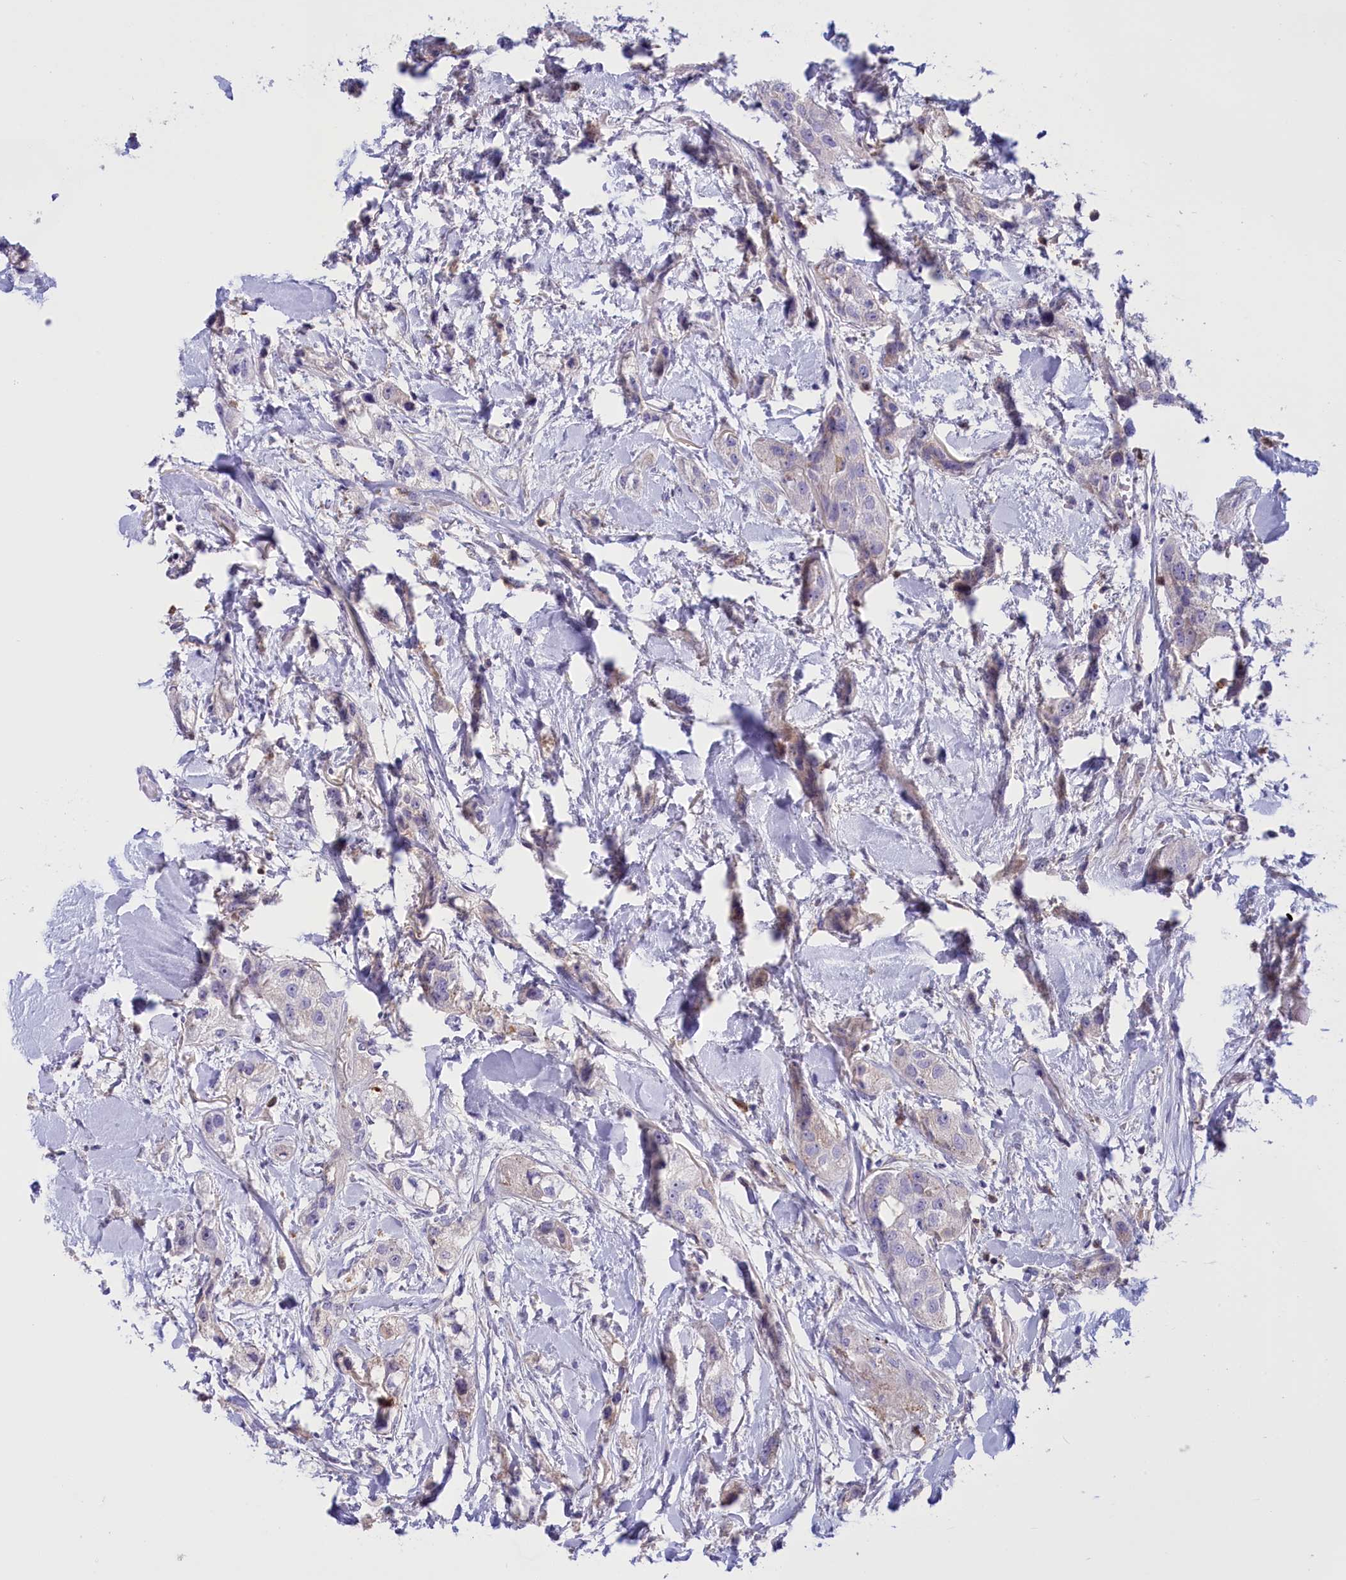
{"staining": {"intensity": "negative", "quantity": "none", "location": "none"}, "tissue": "head and neck cancer", "cell_type": "Tumor cells", "image_type": "cancer", "snomed": [{"axis": "morphology", "description": "Normal tissue, NOS"}, {"axis": "morphology", "description": "Squamous cell carcinoma, NOS"}, {"axis": "topography", "description": "Skeletal muscle"}, {"axis": "topography", "description": "Head-Neck"}], "caption": "The micrograph reveals no staining of tumor cells in head and neck squamous cell carcinoma.", "gene": "FAM149B1", "patient": {"sex": "male", "age": 51}}